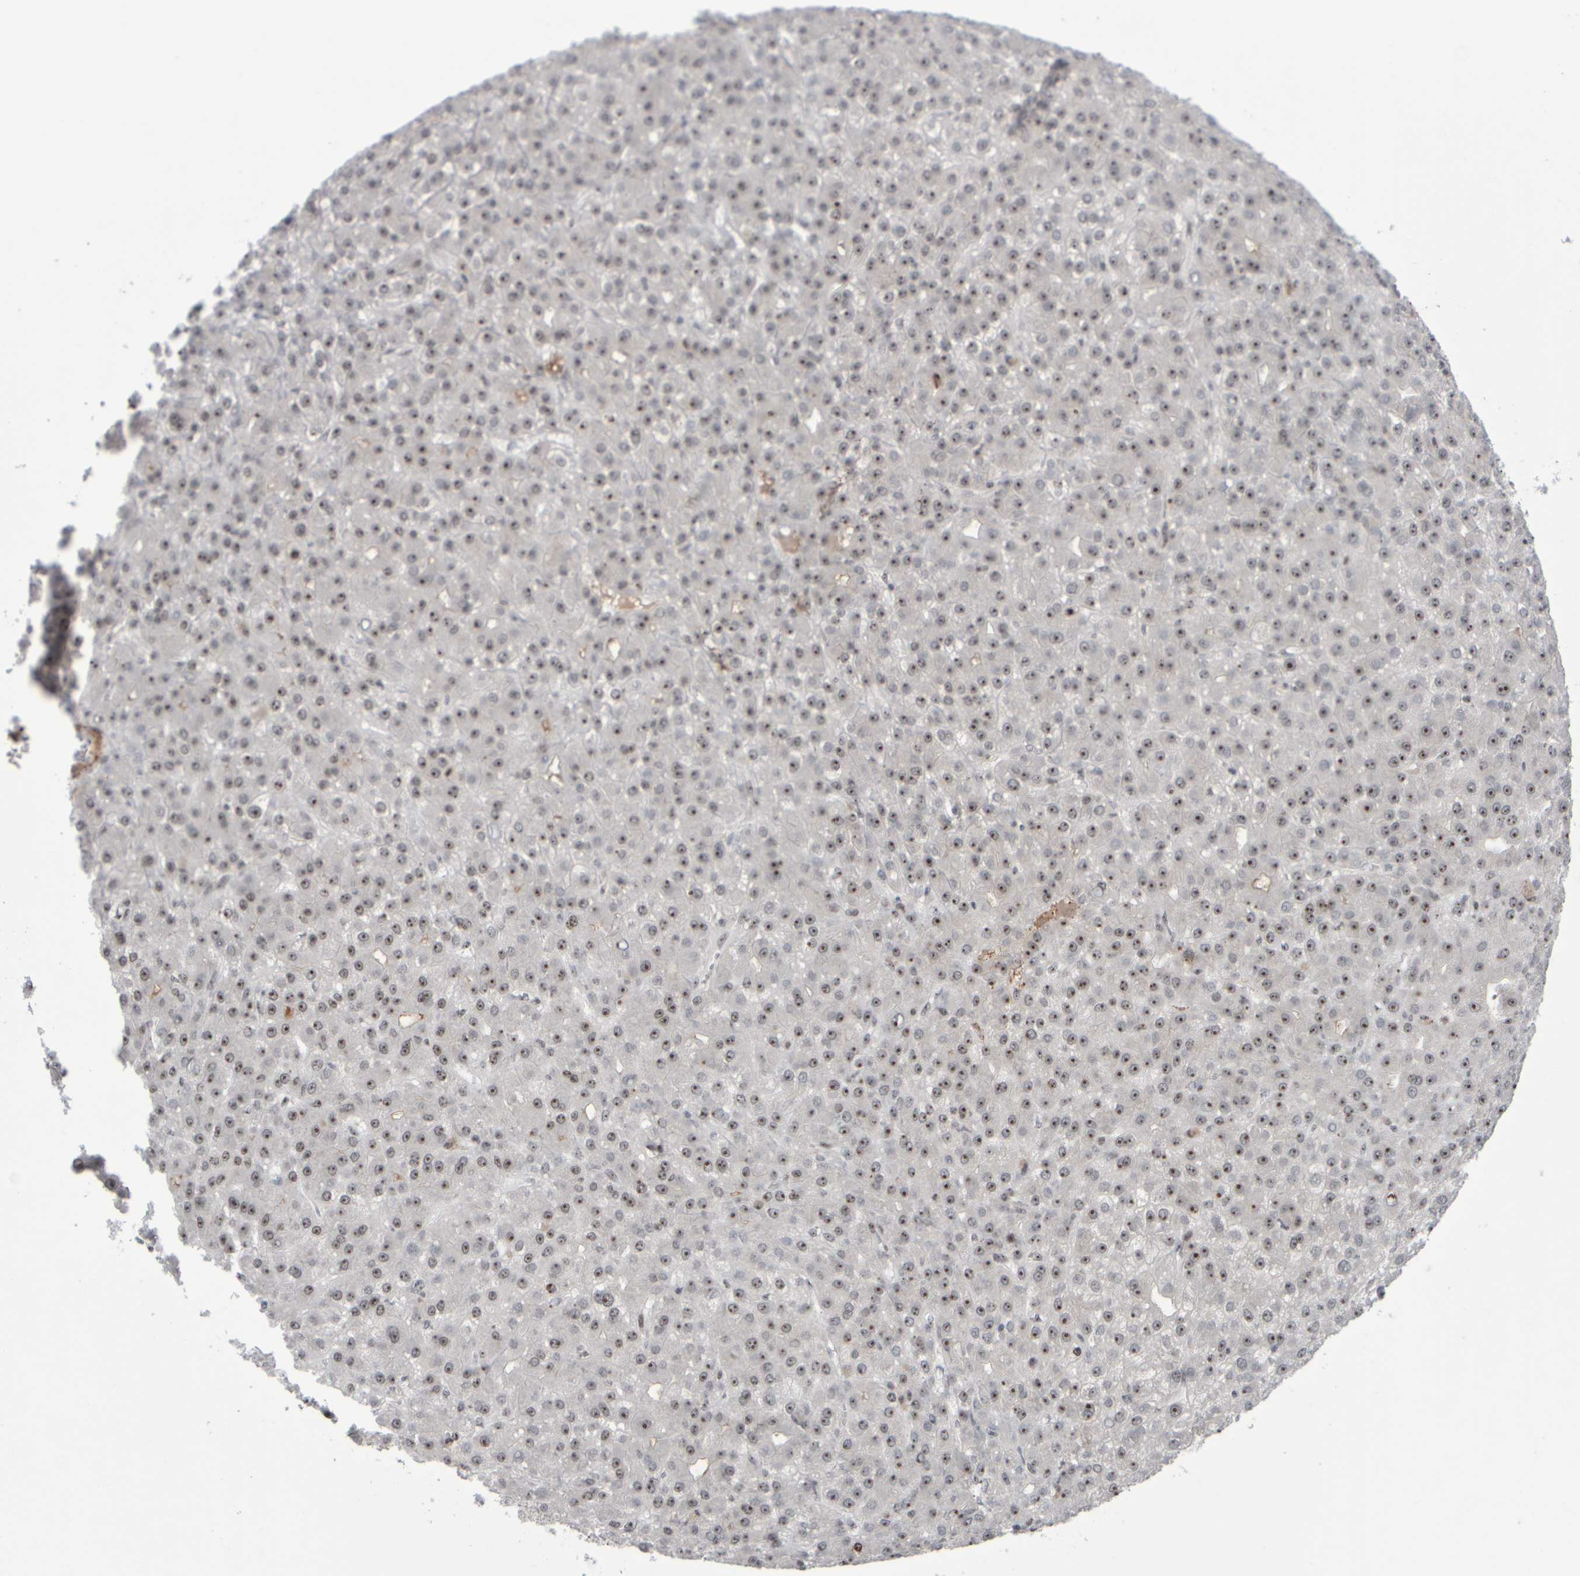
{"staining": {"intensity": "moderate", "quantity": ">75%", "location": "nuclear"}, "tissue": "liver cancer", "cell_type": "Tumor cells", "image_type": "cancer", "snomed": [{"axis": "morphology", "description": "Carcinoma, Hepatocellular, NOS"}, {"axis": "topography", "description": "Liver"}], "caption": "Liver cancer (hepatocellular carcinoma) was stained to show a protein in brown. There is medium levels of moderate nuclear expression in about >75% of tumor cells.", "gene": "SURF6", "patient": {"sex": "male", "age": 67}}